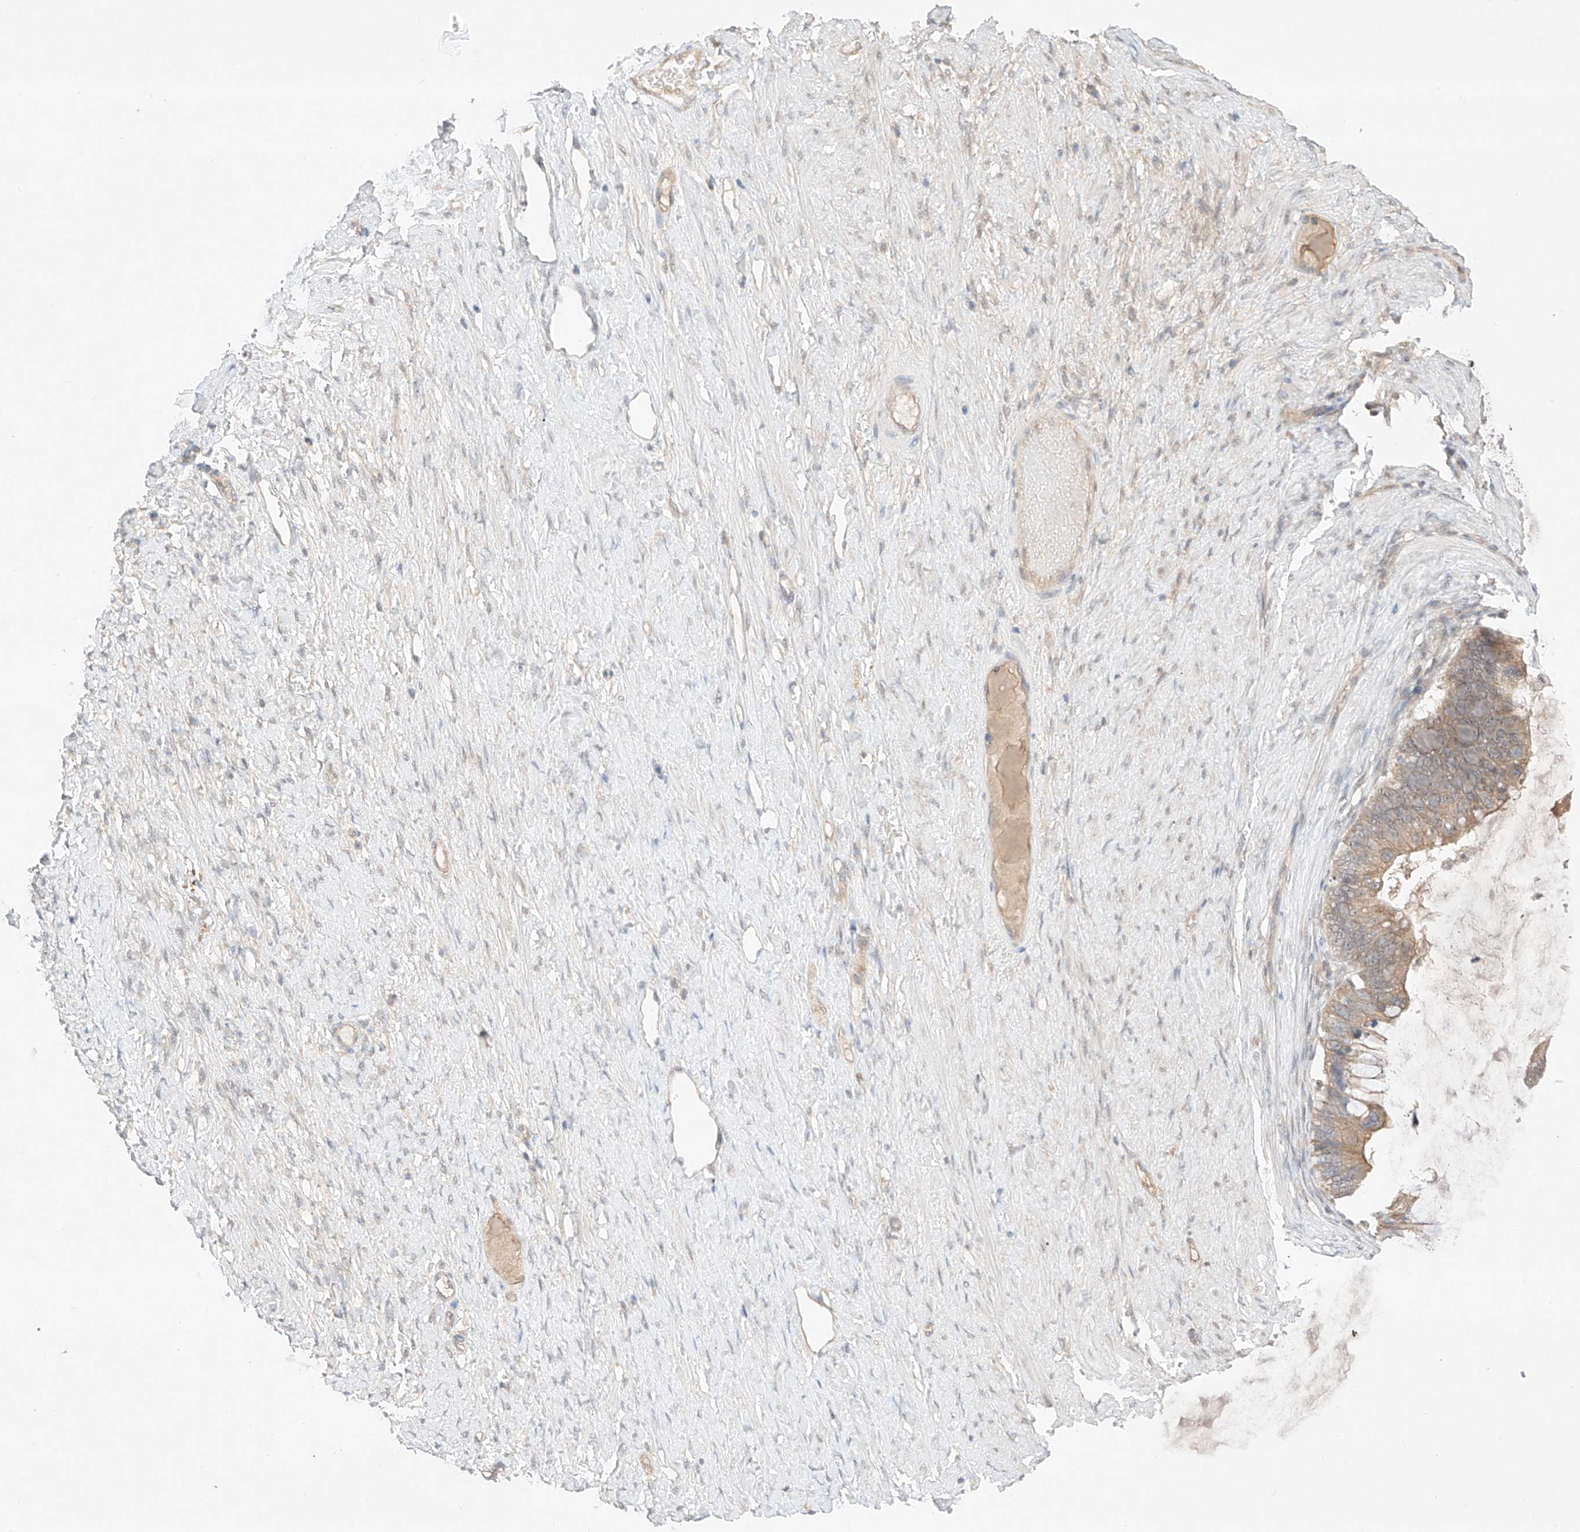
{"staining": {"intensity": "moderate", "quantity": ">75%", "location": "cytoplasmic/membranous"}, "tissue": "ovarian cancer", "cell_type": "Tumor cells", "image_type": "cancer", "snomed": [{"axis": "morphology", "description": "Cystadenocarcinoma, mucinous, NOS"}, {"axis": "topography", "description": "Ovary"}], "caption": "About >75% of tumor cells in human ovarian cancer (mucinous cystadenocarcinoma) exhibit moderate cytoplasmic/membranous protein positivity as visualized by brown immunohistochemical staining.", "gene": "IL22RA2", "patient": {"sex": "female", "age": 61}}